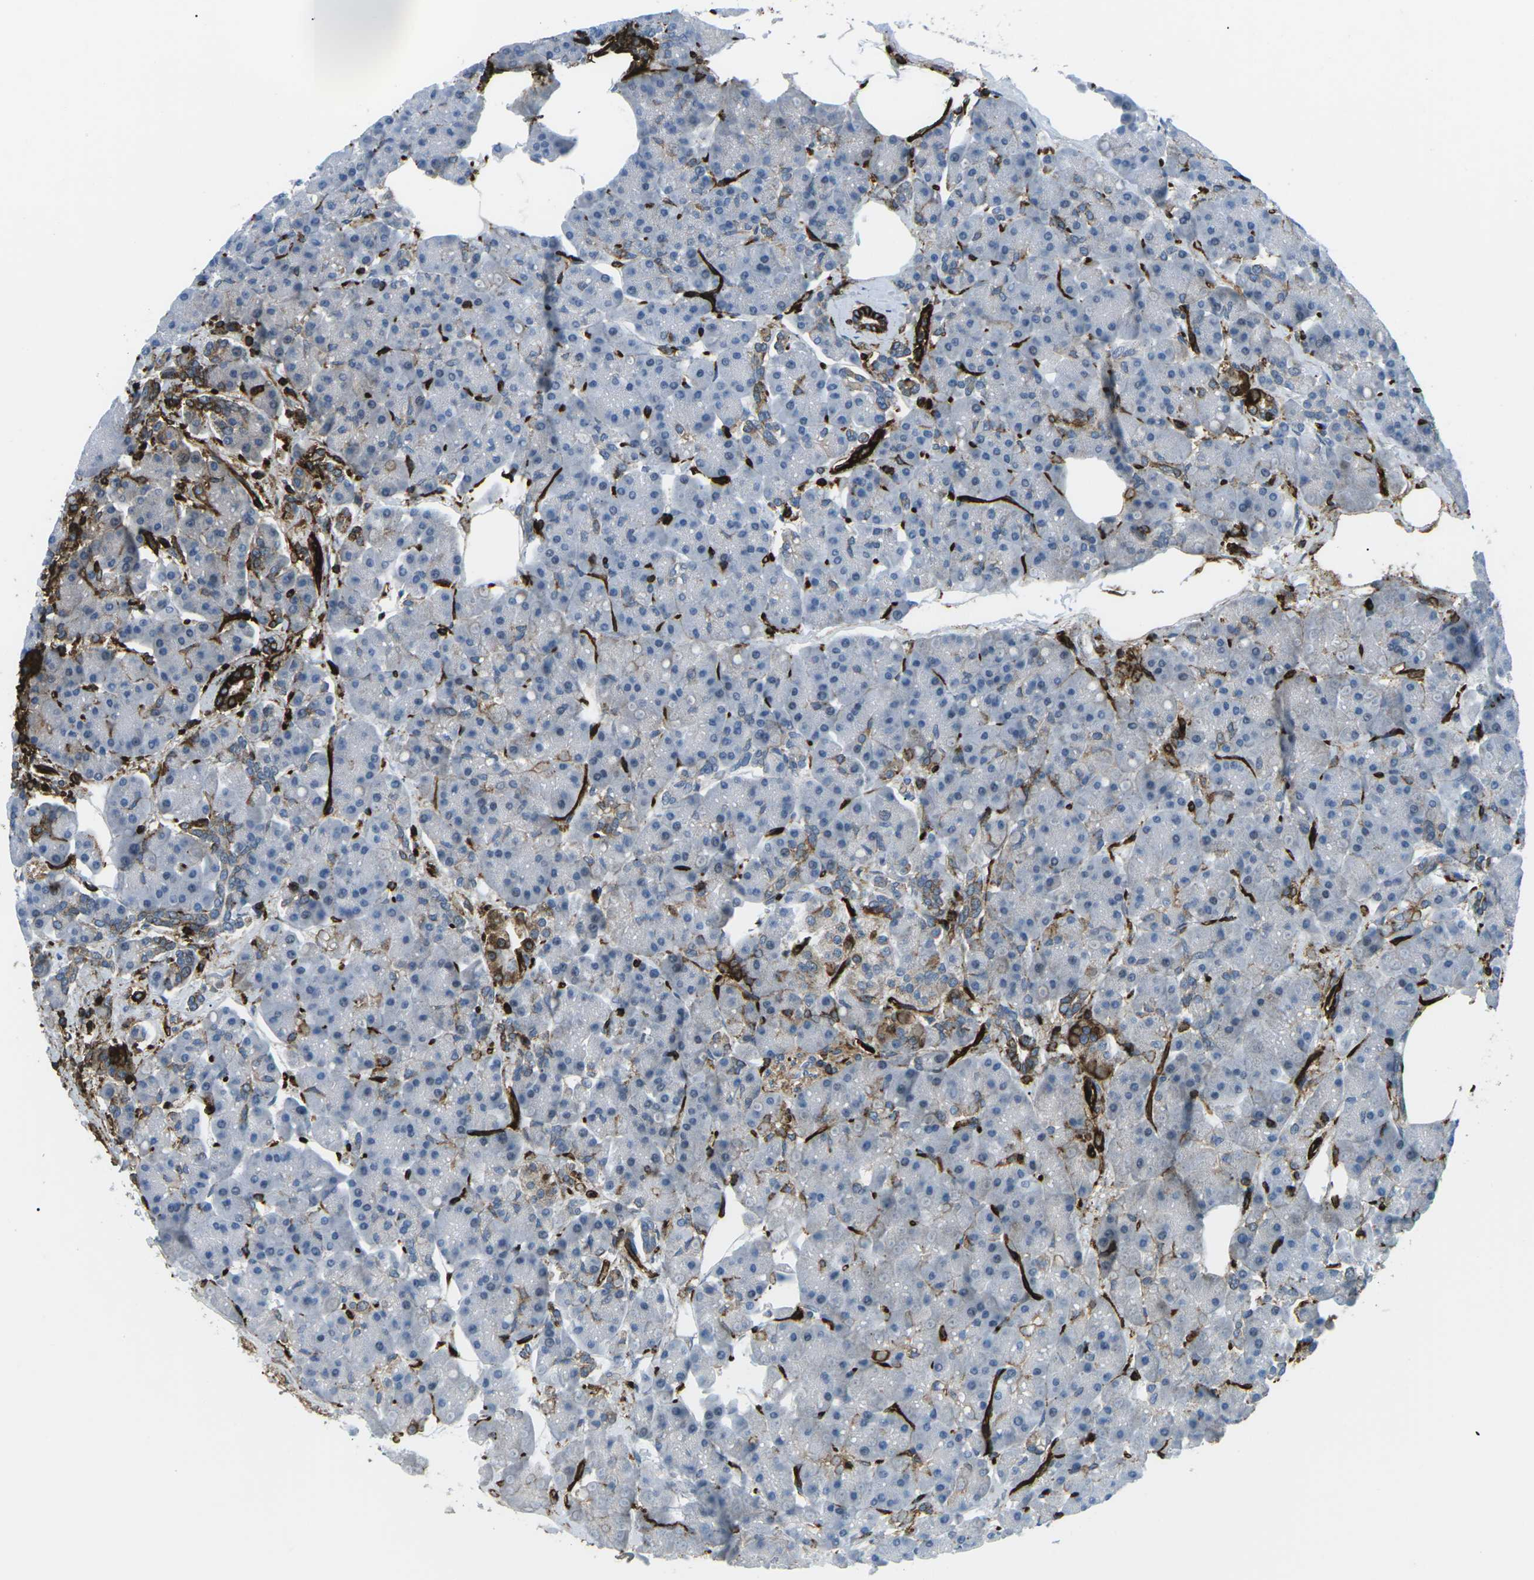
{"staining": {"intensity": "negative", "quantity": "none", "location": "none"}, "tissue": "pancreas", "cell_type": "Exocrine glandular cells", "image_type": "normal", "snomed": [{"axis": "morphology", "description": "Normal tissue, NOS"}, {"axis": "topography", "description": "Pancreas"}], "caption": "The immunohistochemistry image has no significant expression in exocrine glandular cells of pancreas. The staining is performed using DAB brown chromogen with nuclei counter-stained in using hematoxylin.", "gene": "HLA", "patient": {"sex": "female", "age": 70}}